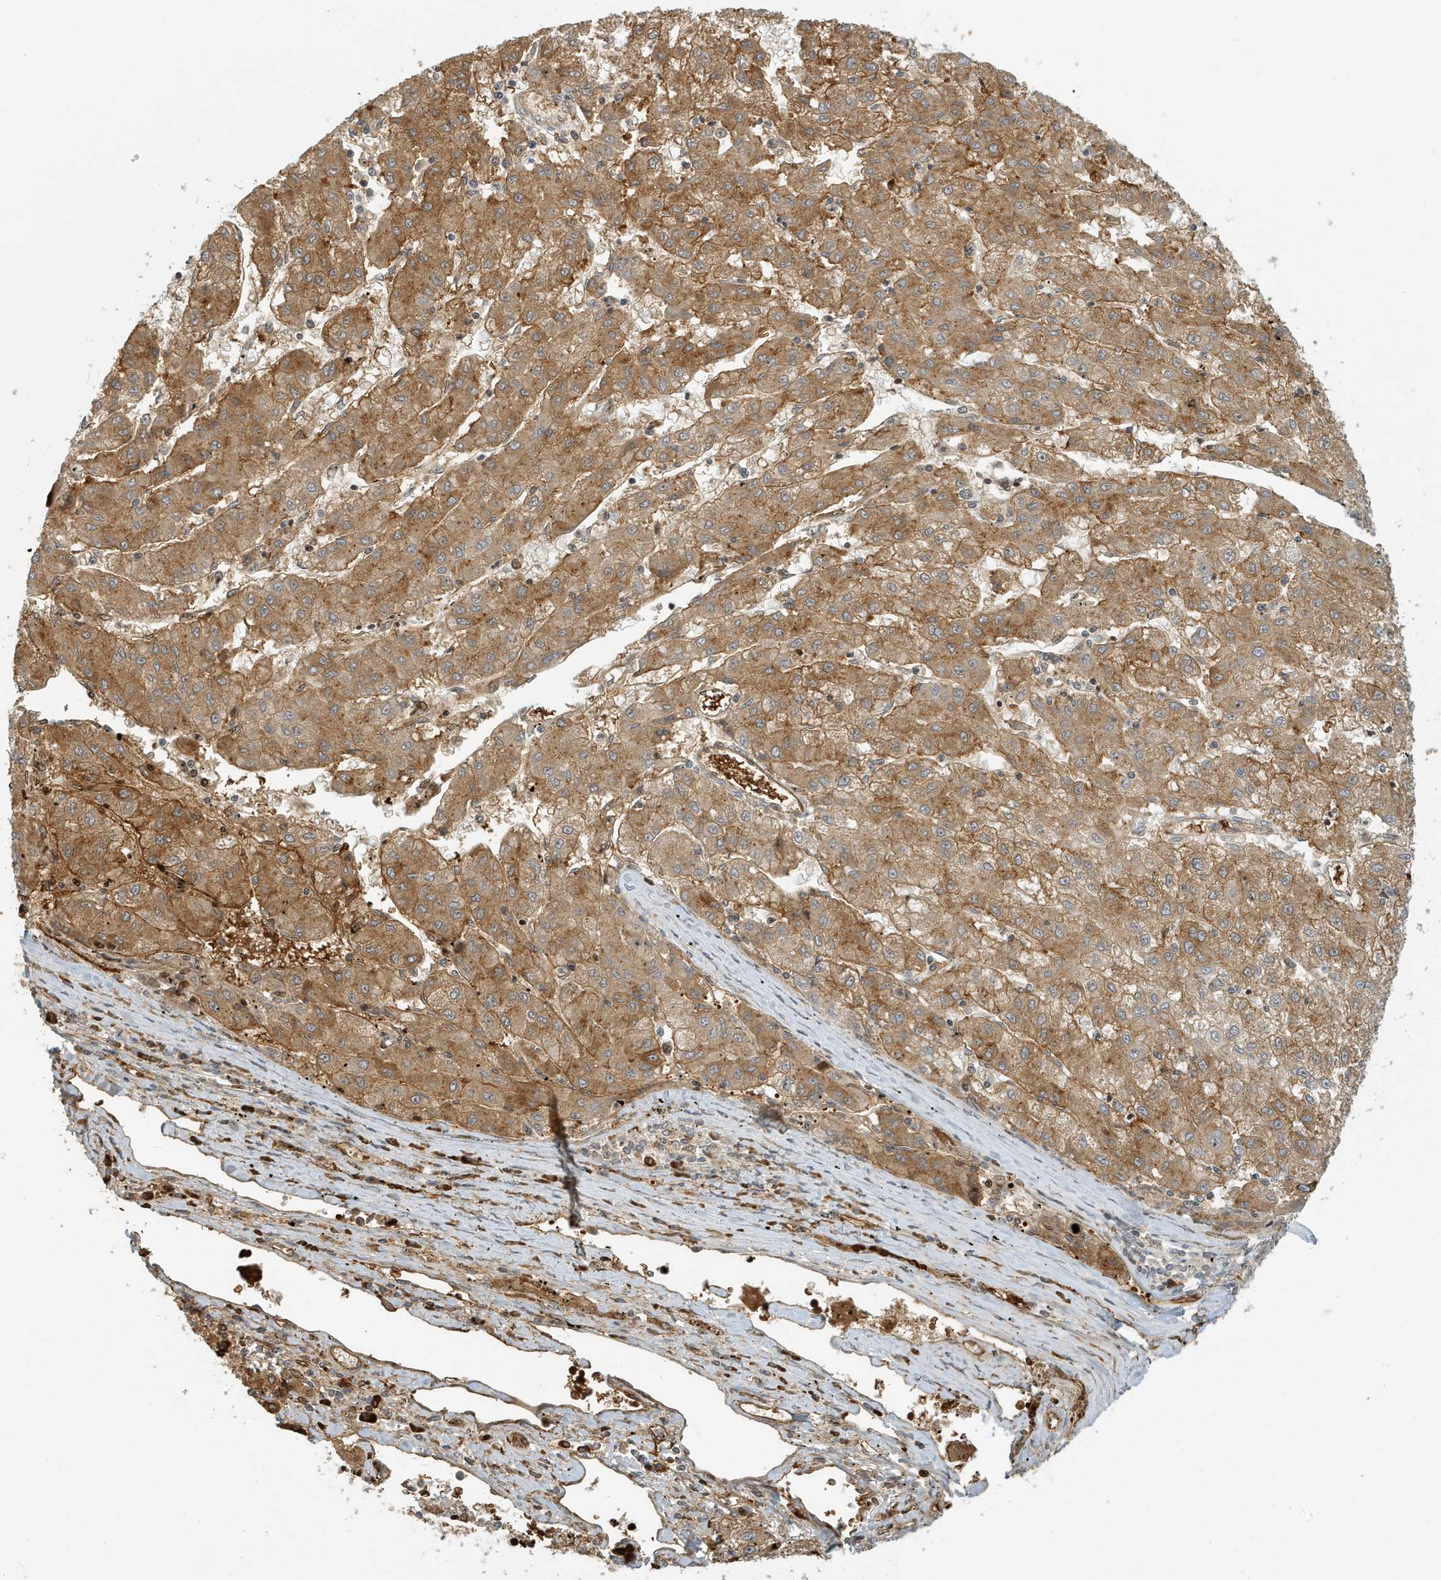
{"staining": {"intensity": "moderate", "quantity": ">75%", "location": "cytoplasmic/membranous"}, "tissue": "liver cancer", "cell_type": "Tumor cells", "image_type": "cancer", "snomed": [{"axis": "morphology", "description": "Carcinoma, Hepatocellular, NOS"}, {"axis": "topography", "description": "Liver"}], "caption": "Human liver cancer (hepatocellular carcinoma) stained with a brown dye reveals moderate cytoplasmic/membranous positive staining in about >75% of tumor cells.", "gene": "FYCO1", "patient": {"sex": "male", "age": 72}}